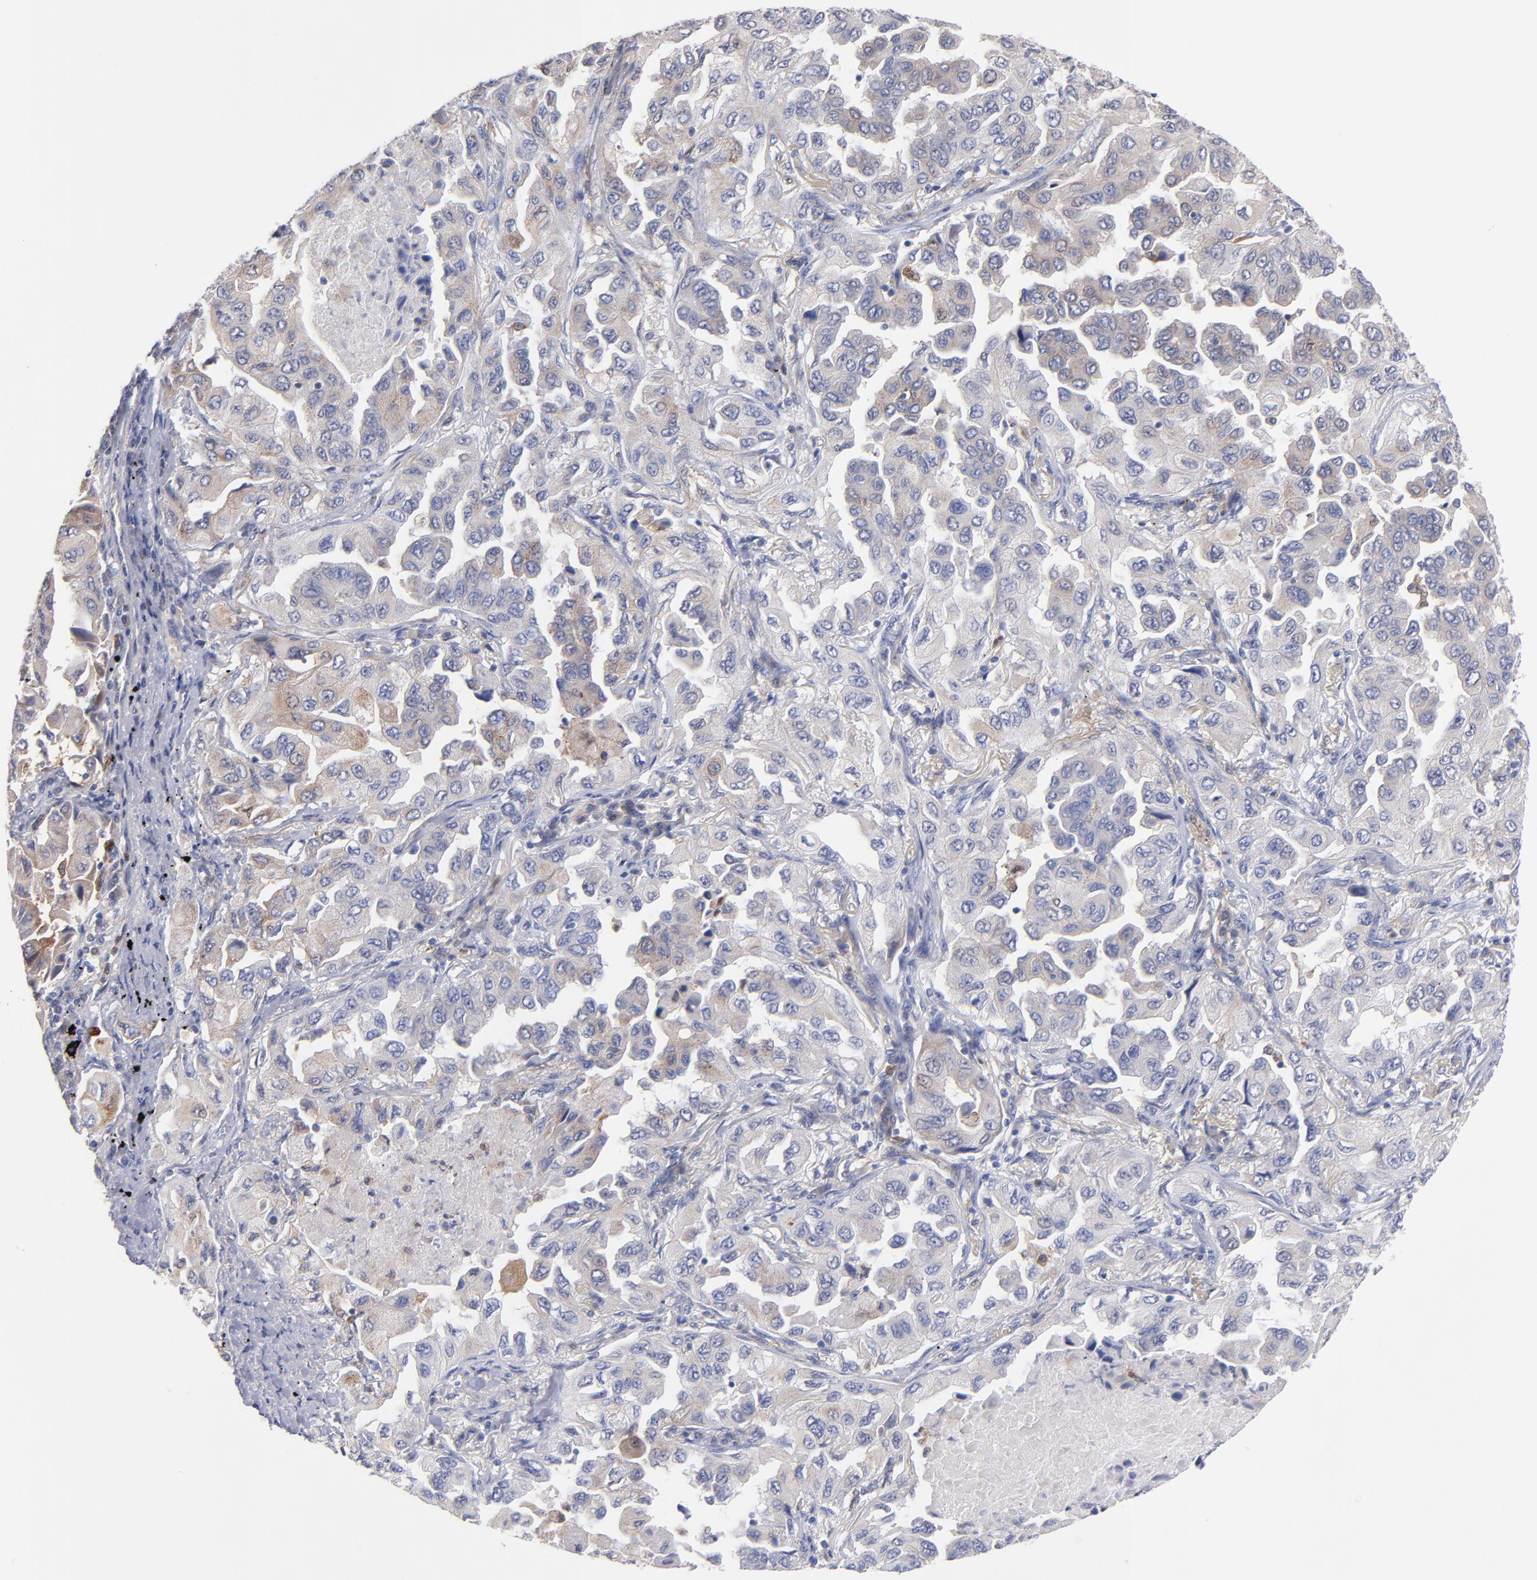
{"staining": {"intensity": "weak", "quantity": "25%-75%", "location": "cytoplasmic/membranous"}, "tissue": "lung cancer", "cell_type": "Tumor cells", "image_type": "cancer", "snomed": [{"axis": "morphology", "description": "Adenocarcinoma, NOS"}, {"axis": "topography", "description": "Lung"}], "caption": "Tumor cells demonstrate low levels of weak cytoplasmic/membranous positivity in about 25%-75% of cells in lung cancer (adenocarcinoma). (DAB (3,3'-diaminobenzidine) IHC with brightfield microscopy, high magnification).", "gene": "BID", "patient": {"sex": "female", "age": 65}}